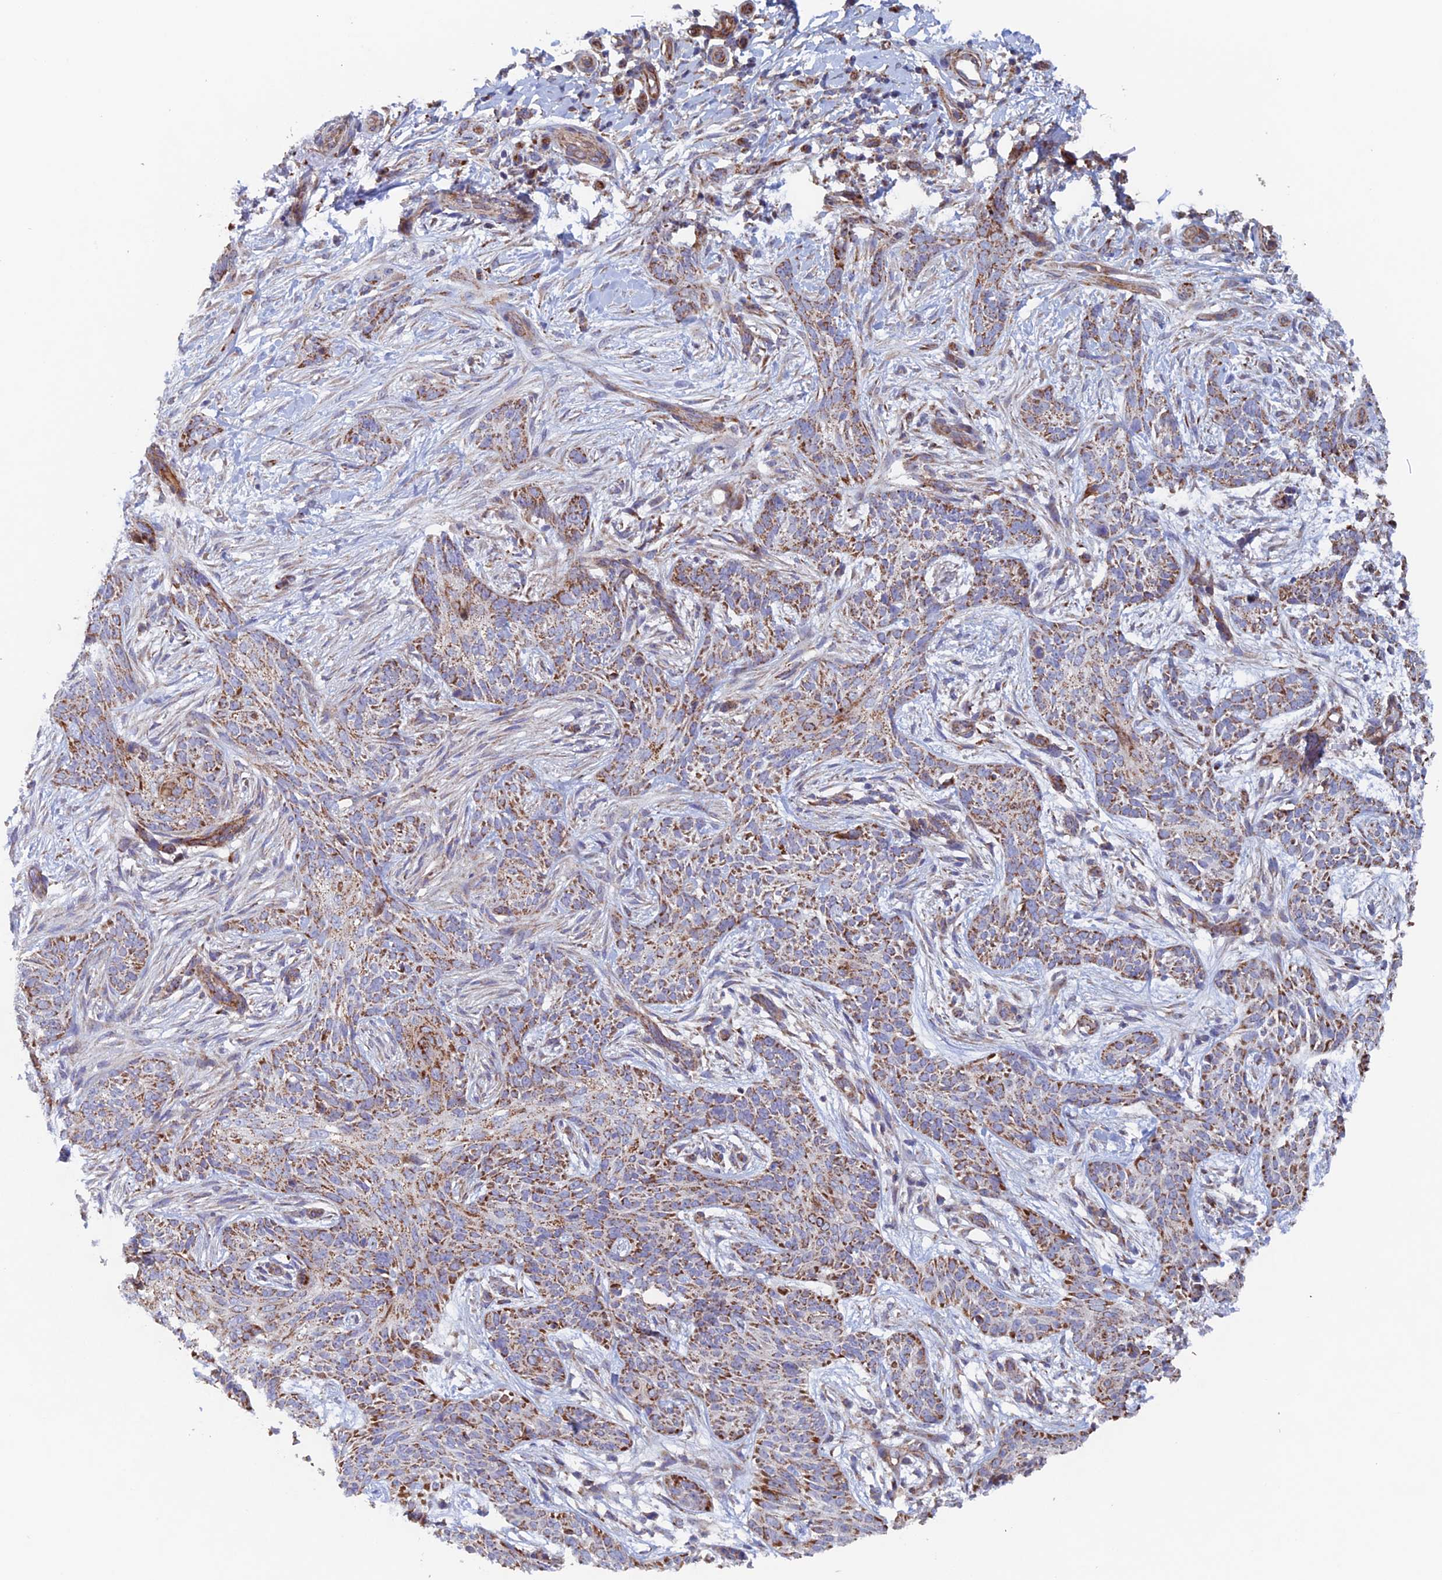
{"staining": {"intensity": "moderate", "quantity": ">75%", "location": "cytoplasmic/membranous"}, "tissue": "skin cancer", "cell_type": "Tumor cells", "image_type": "cancer", "snomed": [{"axis": "morphology", "description": "Basal cell carcinoma"}, {"axis": "topography", "description": "Skin"}], "caption": "Human skin basal cell carcinoma stained for a protein (brown) shows moderate cytoplasmic/membranous positive expression in approximately >75% of tumor cells.", "gene": "MRPL1", "patient": {"sex": "female", "age": 82}}